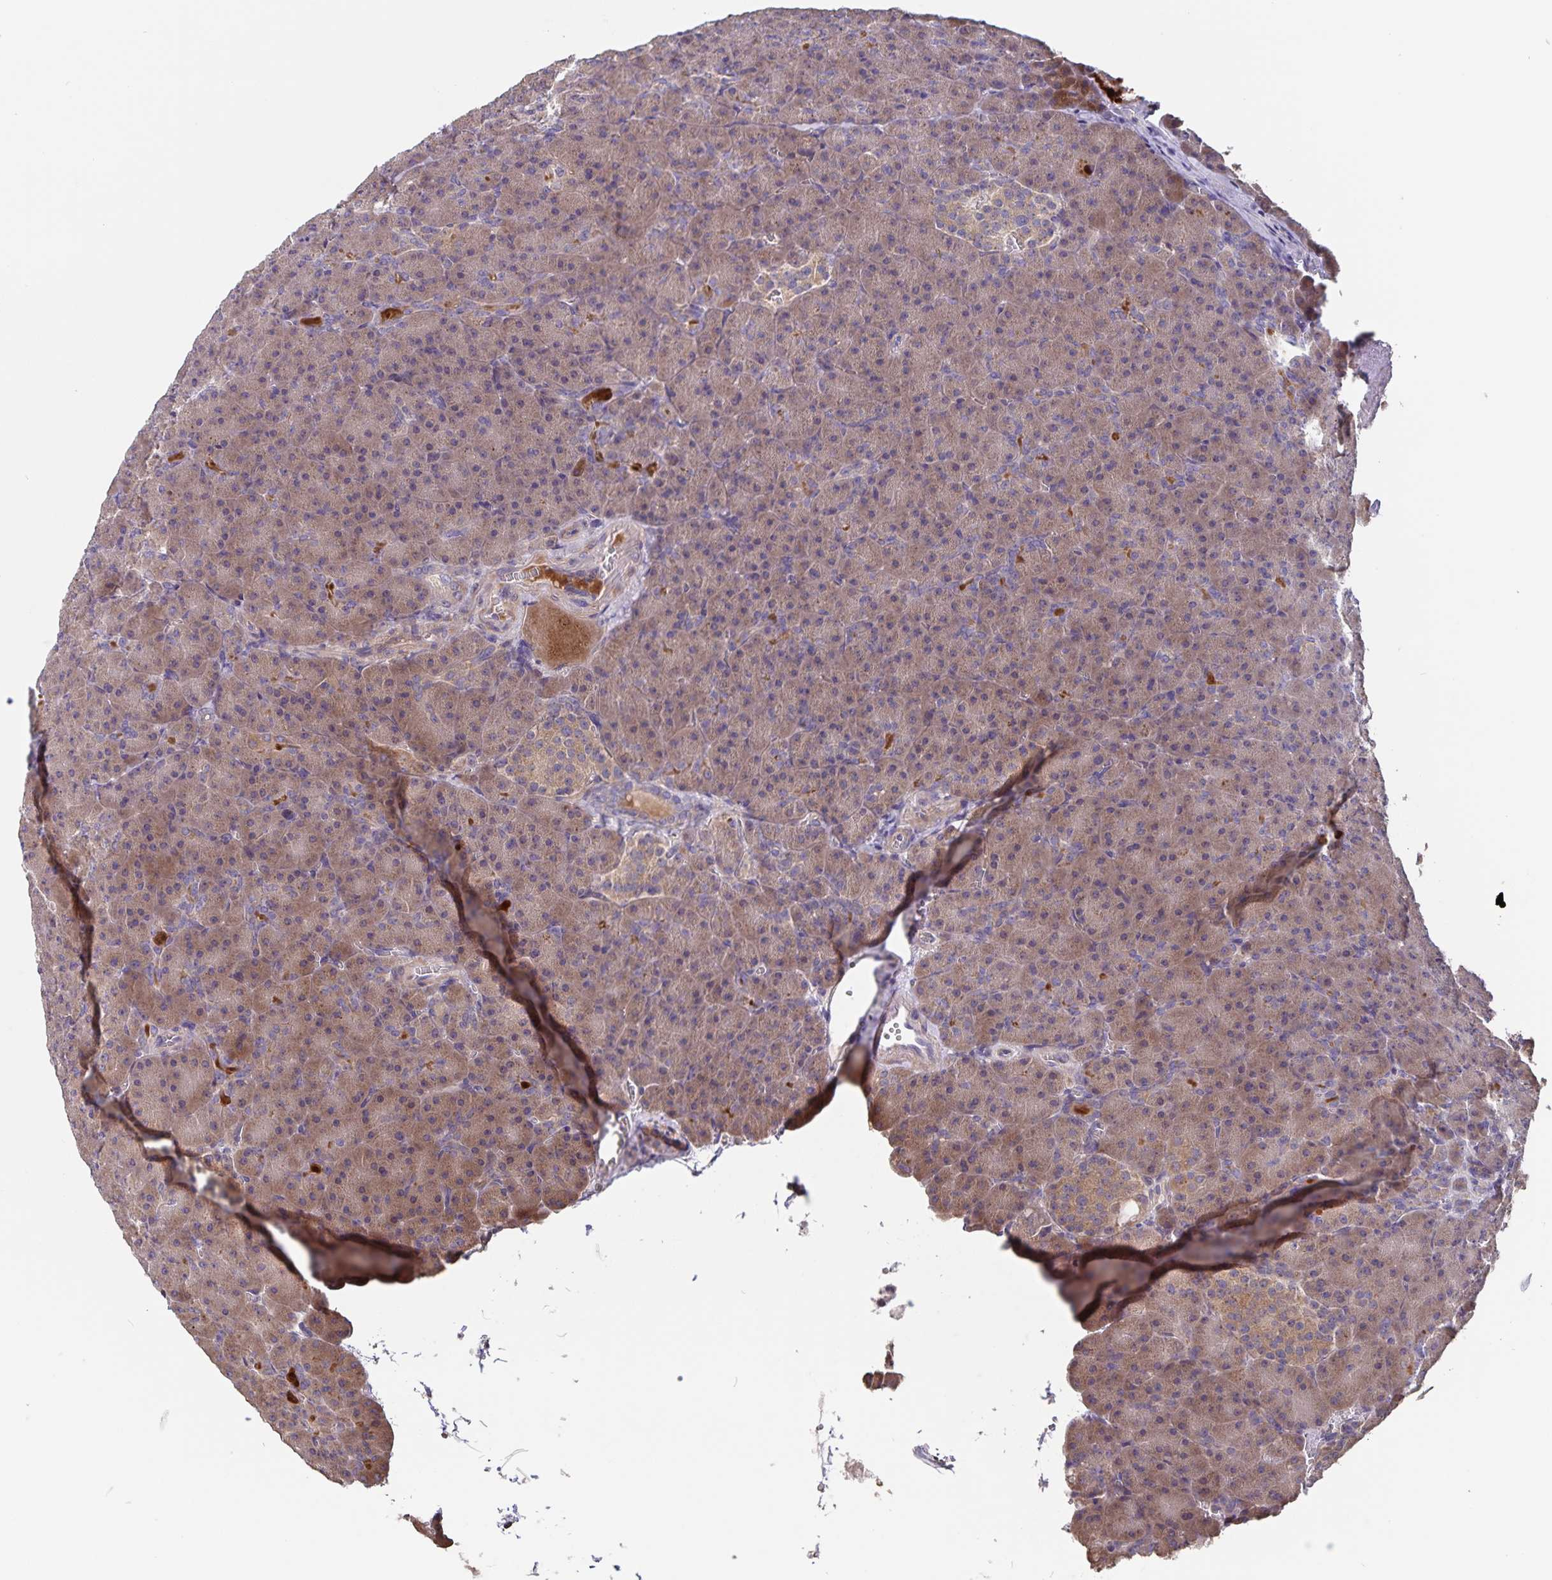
{"staining": {"intensity": "moderate", "quantity": ">75%", "location": "cytoplasmic/membranous"}, "tissue": "pancreas", "cell_type": "Exocrine glandular cells", "image_type": "normal", "snomed": [{"axis": "morphology", "description": "Normal tissue, NOS"}, {"axis": "topography", "description": "Pancreas"}], "caption": "Pancreas stained for a protein exhibits moderate cytoplasmic/membranous positivity in exocrine glandular cells.", "gene": "FBXL16", "patient": {"sex": "female", "age": 74}}